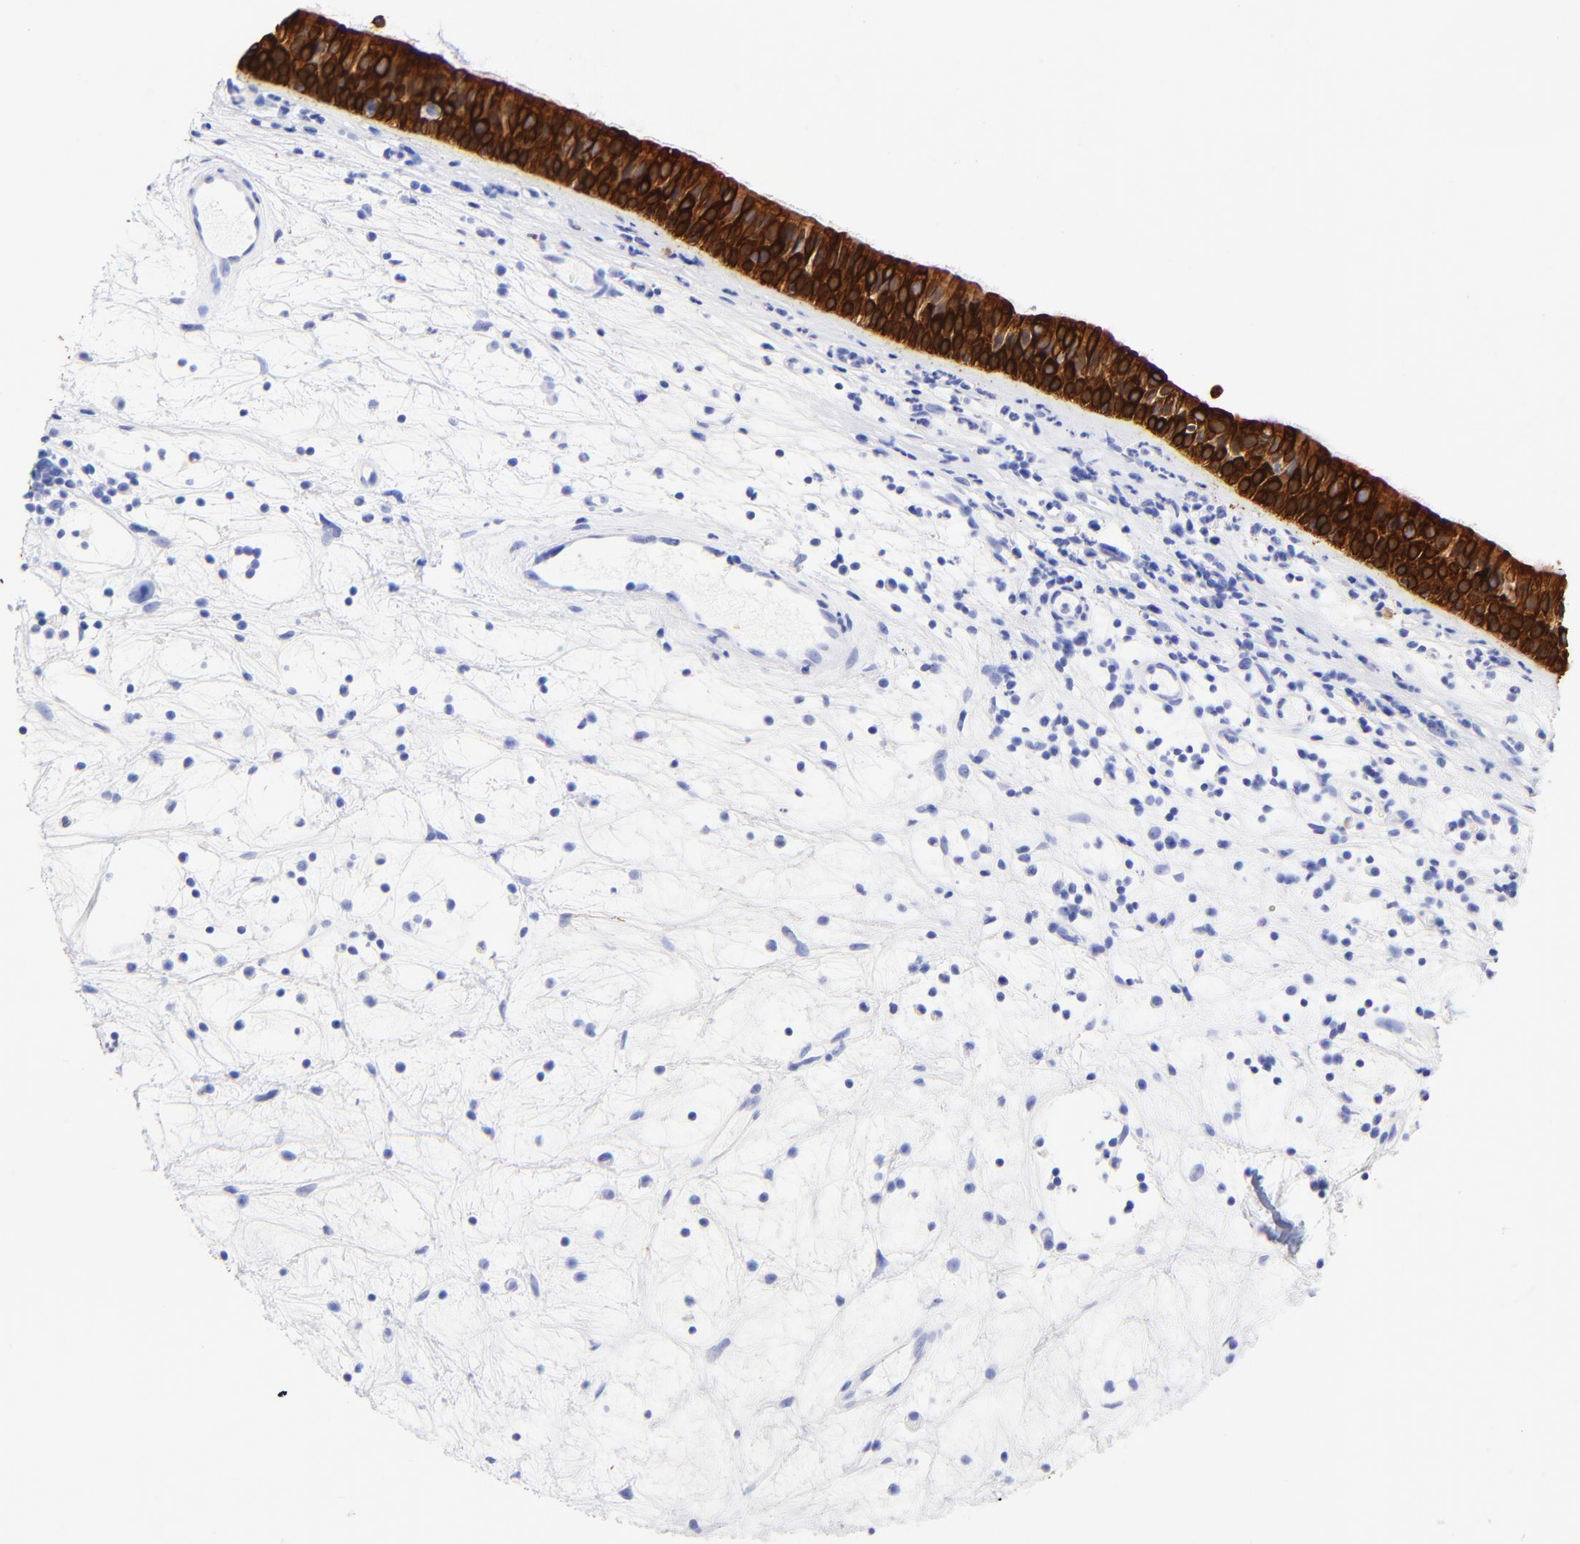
{"staining": {"intensity": "strong", "quantity": ">75%", "location": "cytoplasmic/membranous"}, "tissue": "nasopharynx", "cell_type": "Respiratory epithelial cells", "image_type": "normal", "snomed": [{"axis": "morphology", "description": "Normal tissue, NOS"}, {"axis": "topography", "description": "Nasopharynx"}], "caption": "About >75% of respiratory epithelial cells in benign nasopharynx display strong cytoplasmic/membranous protein expression as visualized by brown immunohistochemical staining.", "gene": "KRT19", "patient": {"sex": "female", "age": 78}}